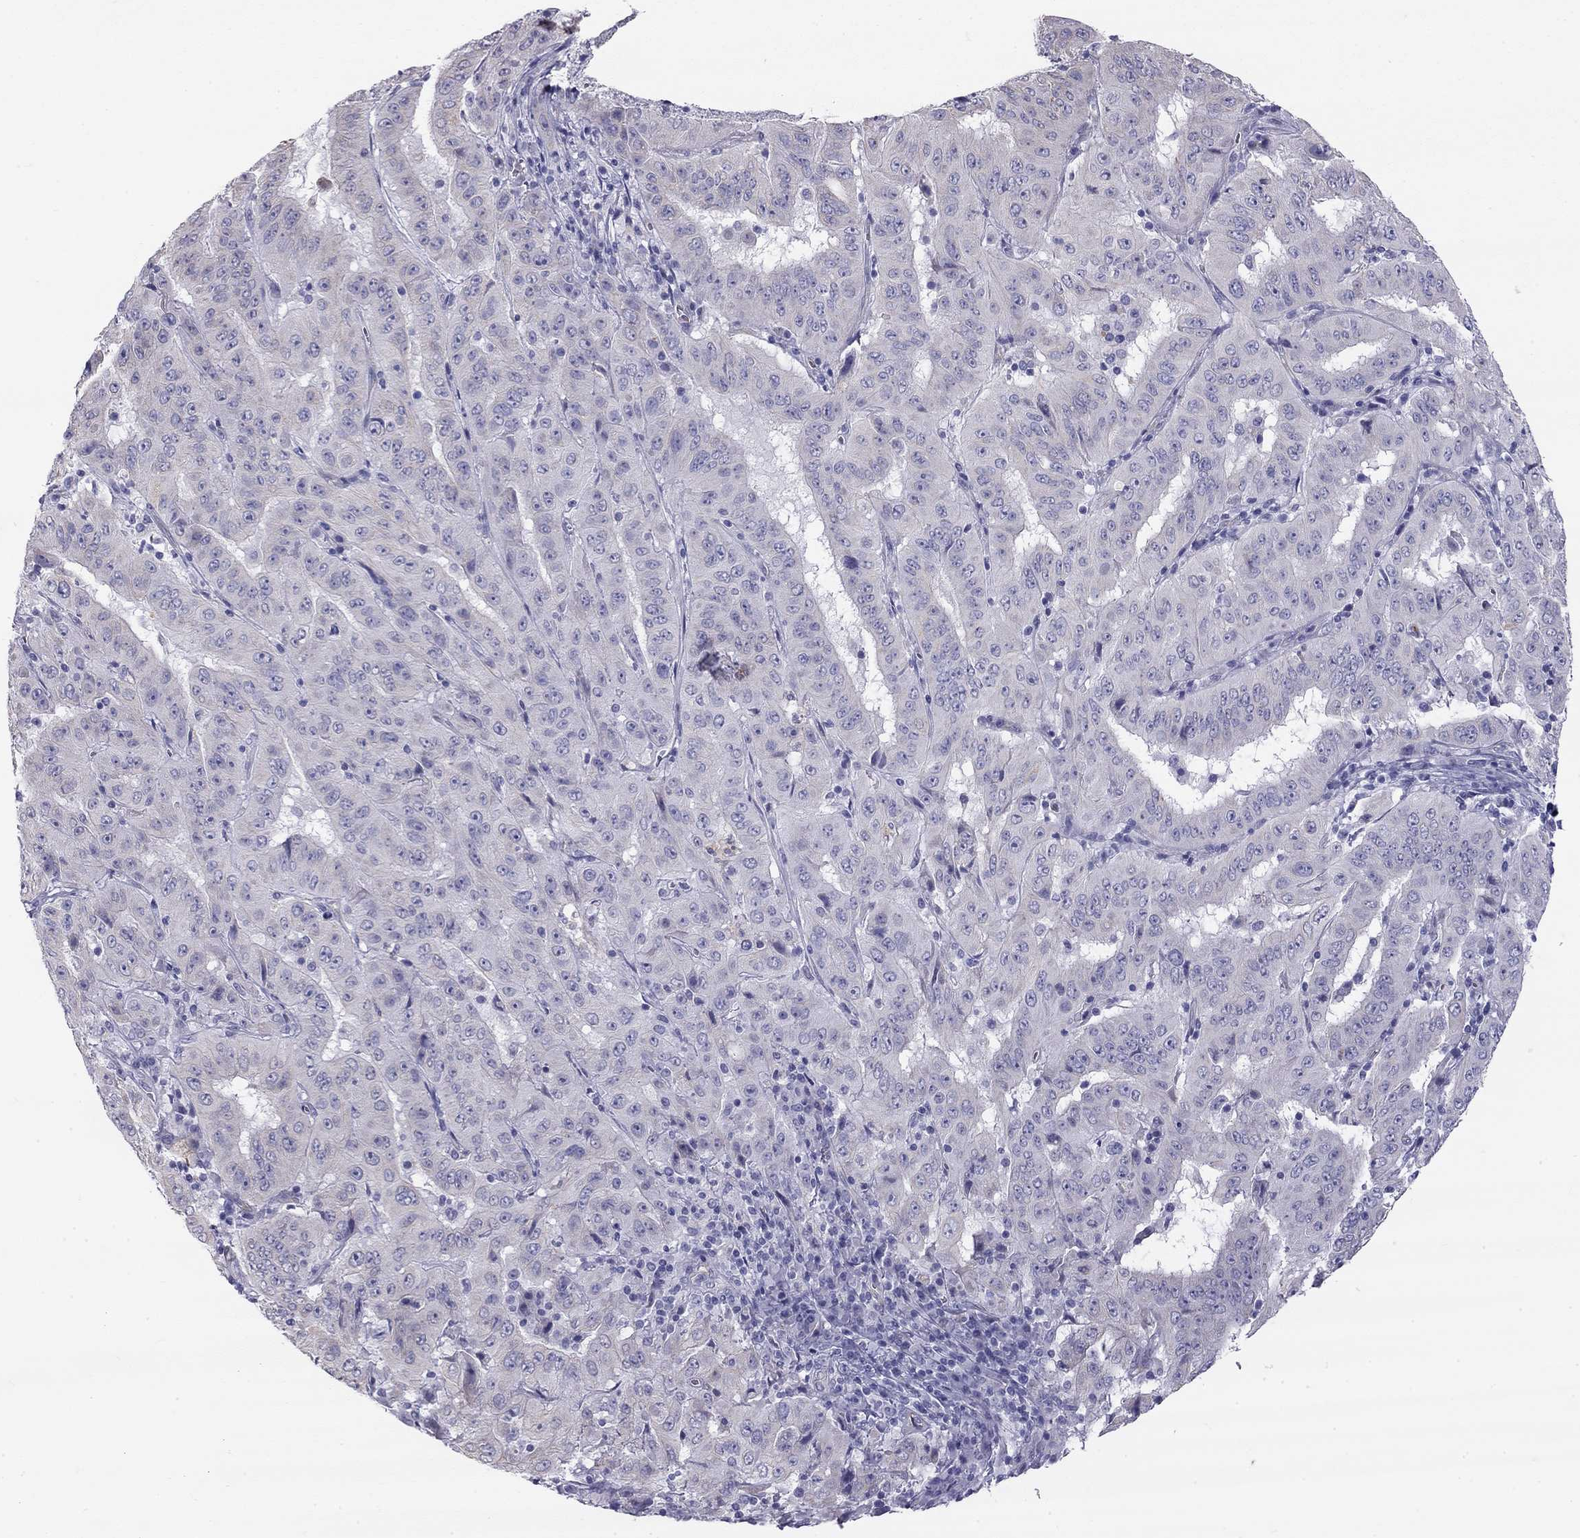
{"staining": {"intensity": "negative", "quantity": "none", "location": "none"}, "tissue": "pancreatic cancer", "cell_type": "Tumor cells", "image_type": "cancer", "snomed": [{"axis": "morphology", "description": "Adenocarcinoma, NOS"}, {"axis": "topography", "description": "Pancreas"}], "caption": "This micrograph is of pancreatic adenocarcinoma stained with immunohistochemistry to label a protein in brown with the nuclei are counter-stained blue. There is no positivity in tumor cells.", "gene": "TDRD6", "patient": {"sex": "male", "age": 63}}